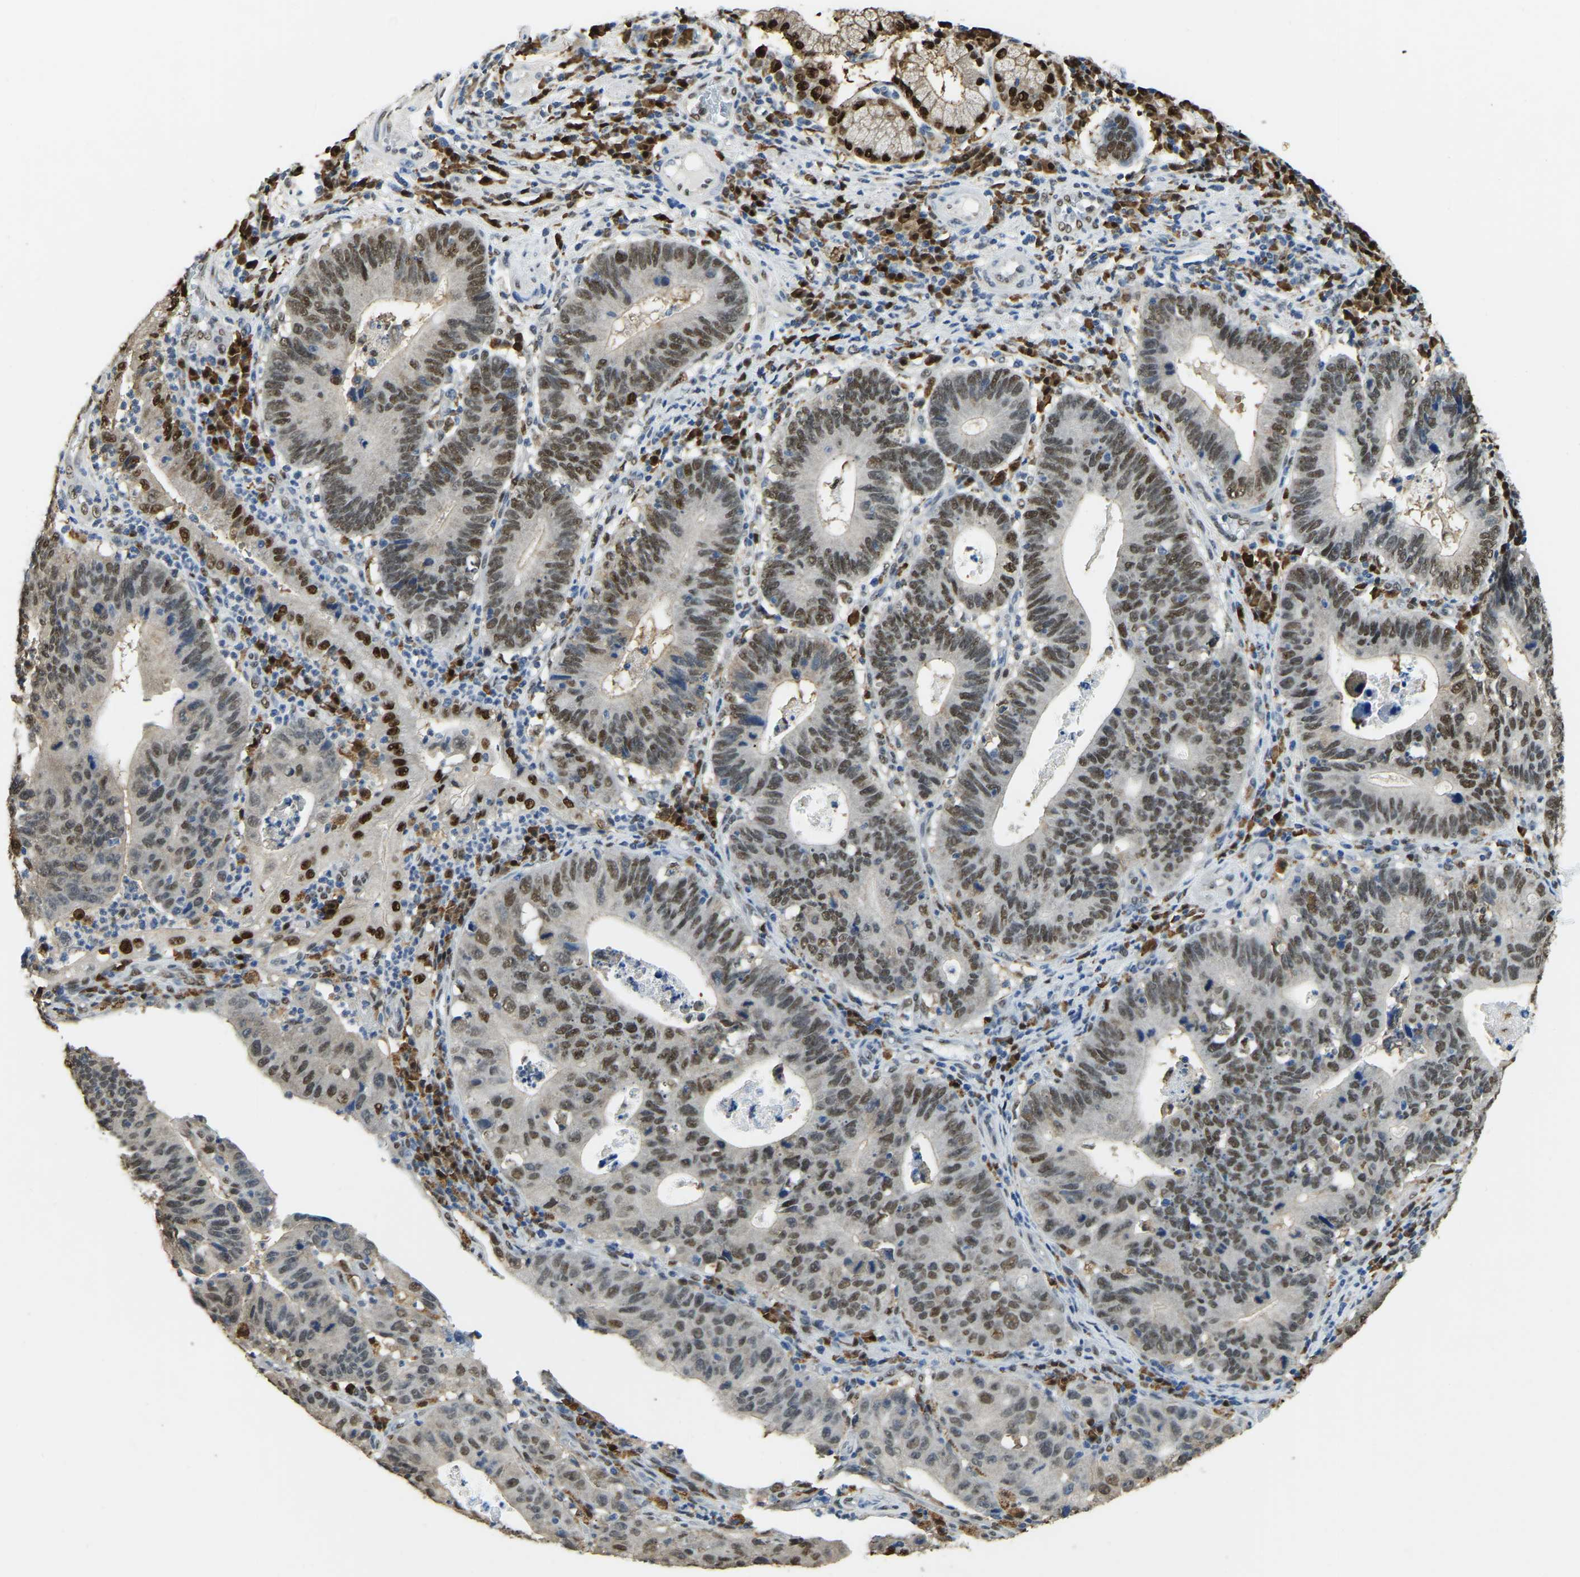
{"staining": {"intensity": "moderate", "quantity": "25%-75%", "location": "nuclear"}, "tissue": "stomach cancer", "cell_type": "Tumor cells", "image_type": "cancer", "snomed": [{"axis": "morphology", "description": "Adenocarcinoma, NOS"}, {"axis": "topography", "description": "Stomach"}], "caption": "Stomach cancer stained for a protein (brown) shows moderate nuclear positive staining in about 25%-75% of tumor cells.", "gene": "NANS", "patient": {"sex": "male", "age": 59}}